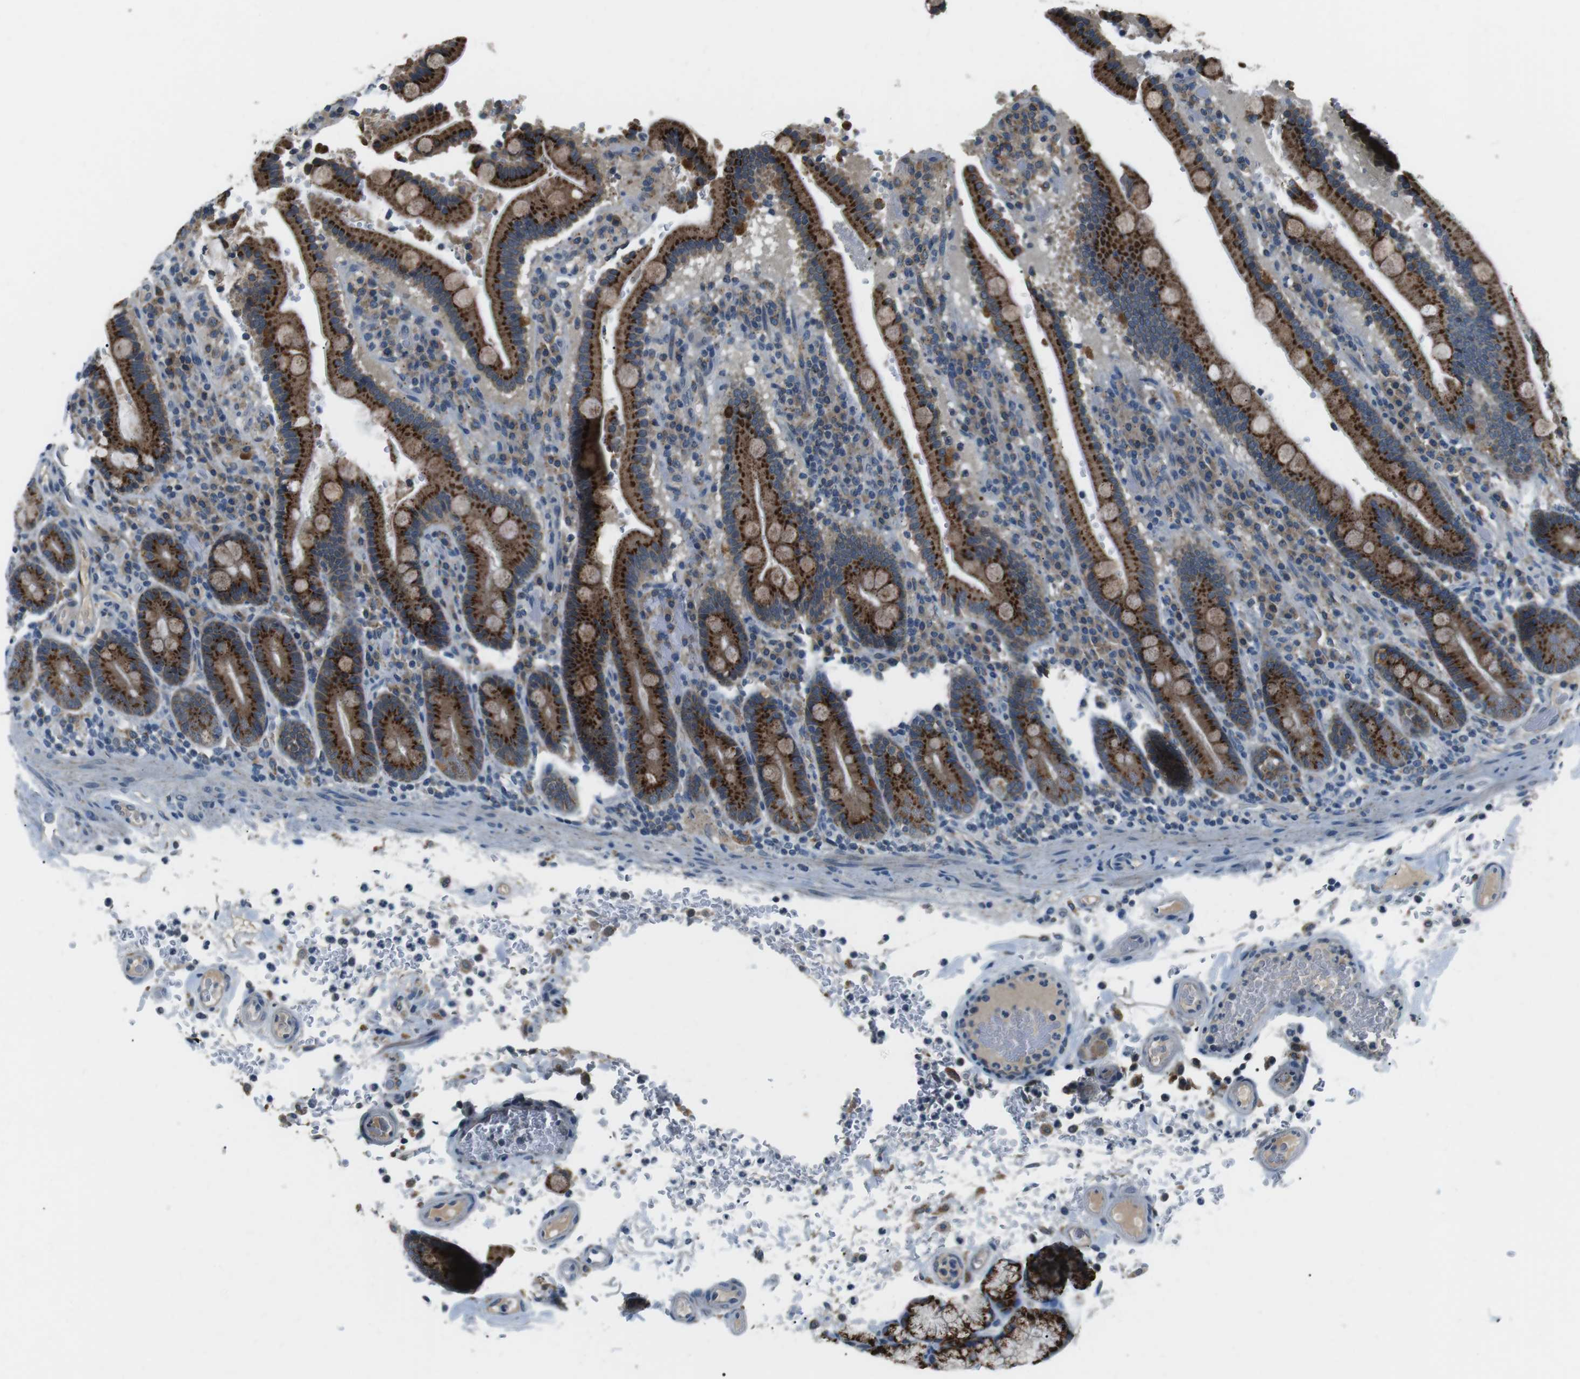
{"staining": {"intensity": "strong", "quantity": ">75%", "location": "cytoplasmic/membranous"}, "tissue": "duodenum", "cell_type": "Glandular cells", "image_type": "normal", "snomed": [{"axis": "morphology", "description": "Normal tissue, NOS"}, {"axis": "topography", "description": "Small intestine, NOS"}], "caption": "This photomicrograph demonstrates unremarkable duodenum stained with IHC to label a protein in brown. The cytoplasmic/membranous of glandular cells show strong positivity for the protein. Nuclei are counter-stained blue.", "gene": "FAM3B", "patient": {"sex": "female", "age": 71}}